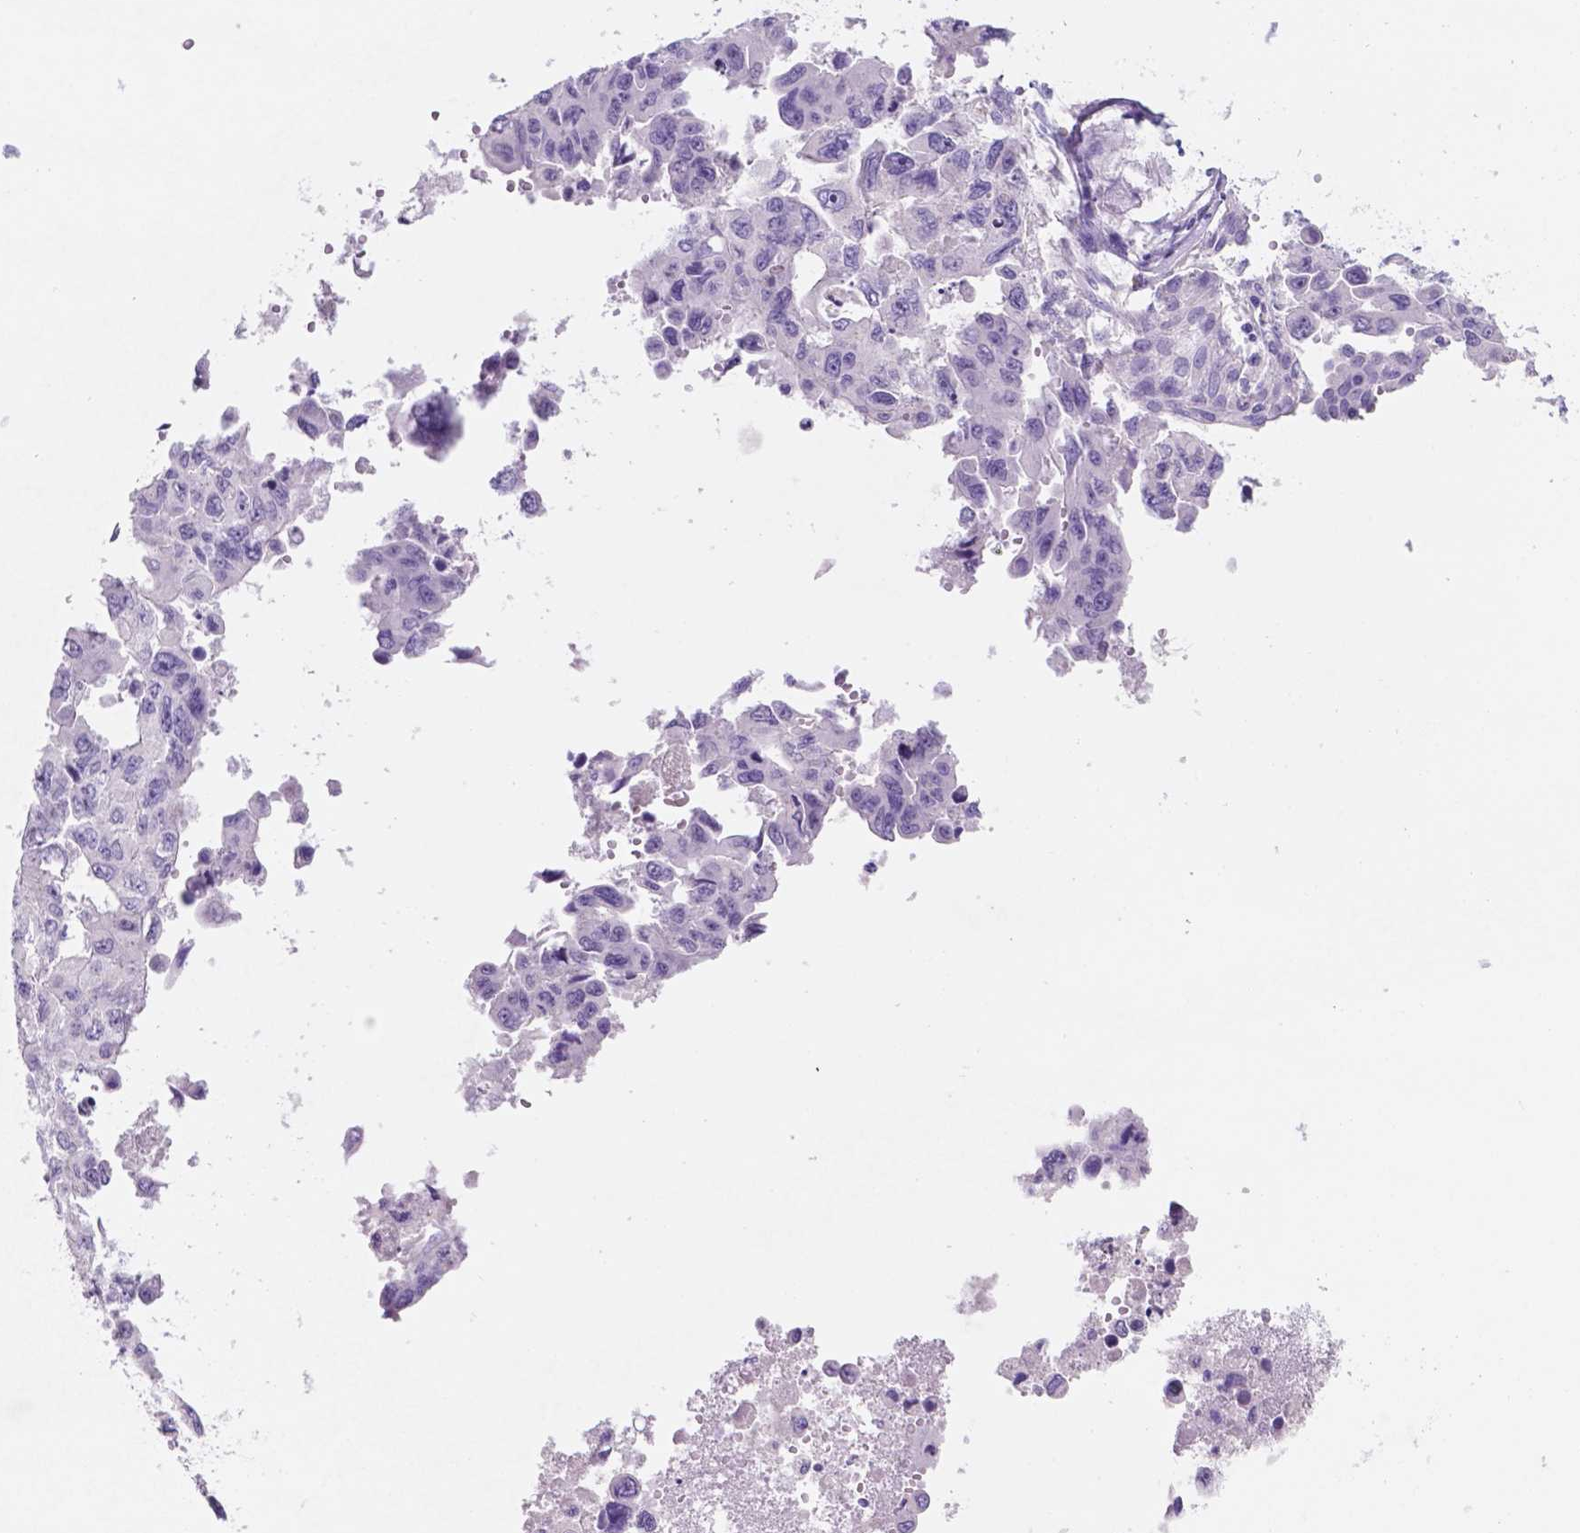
{"staining": {"intensity": "negative", "quantity": "none", "location": "none"}, "tissue": "lung cancer", "cell_type": "Tumor cells", "image_type": "cancer", "snomed": [{"axis": "morphology", "description": "Adenocarcinoma, NOS"}, {"axis": "topography", "description": "Lung"}], "caption": "This is an immunohistochemistry (IHC) photomicrograph of lung cancer (adenocarcinoma). There is no positivity in tumor cells.", "gene": "EBLN2", "patient": {"sex": "male", "age": 64}}